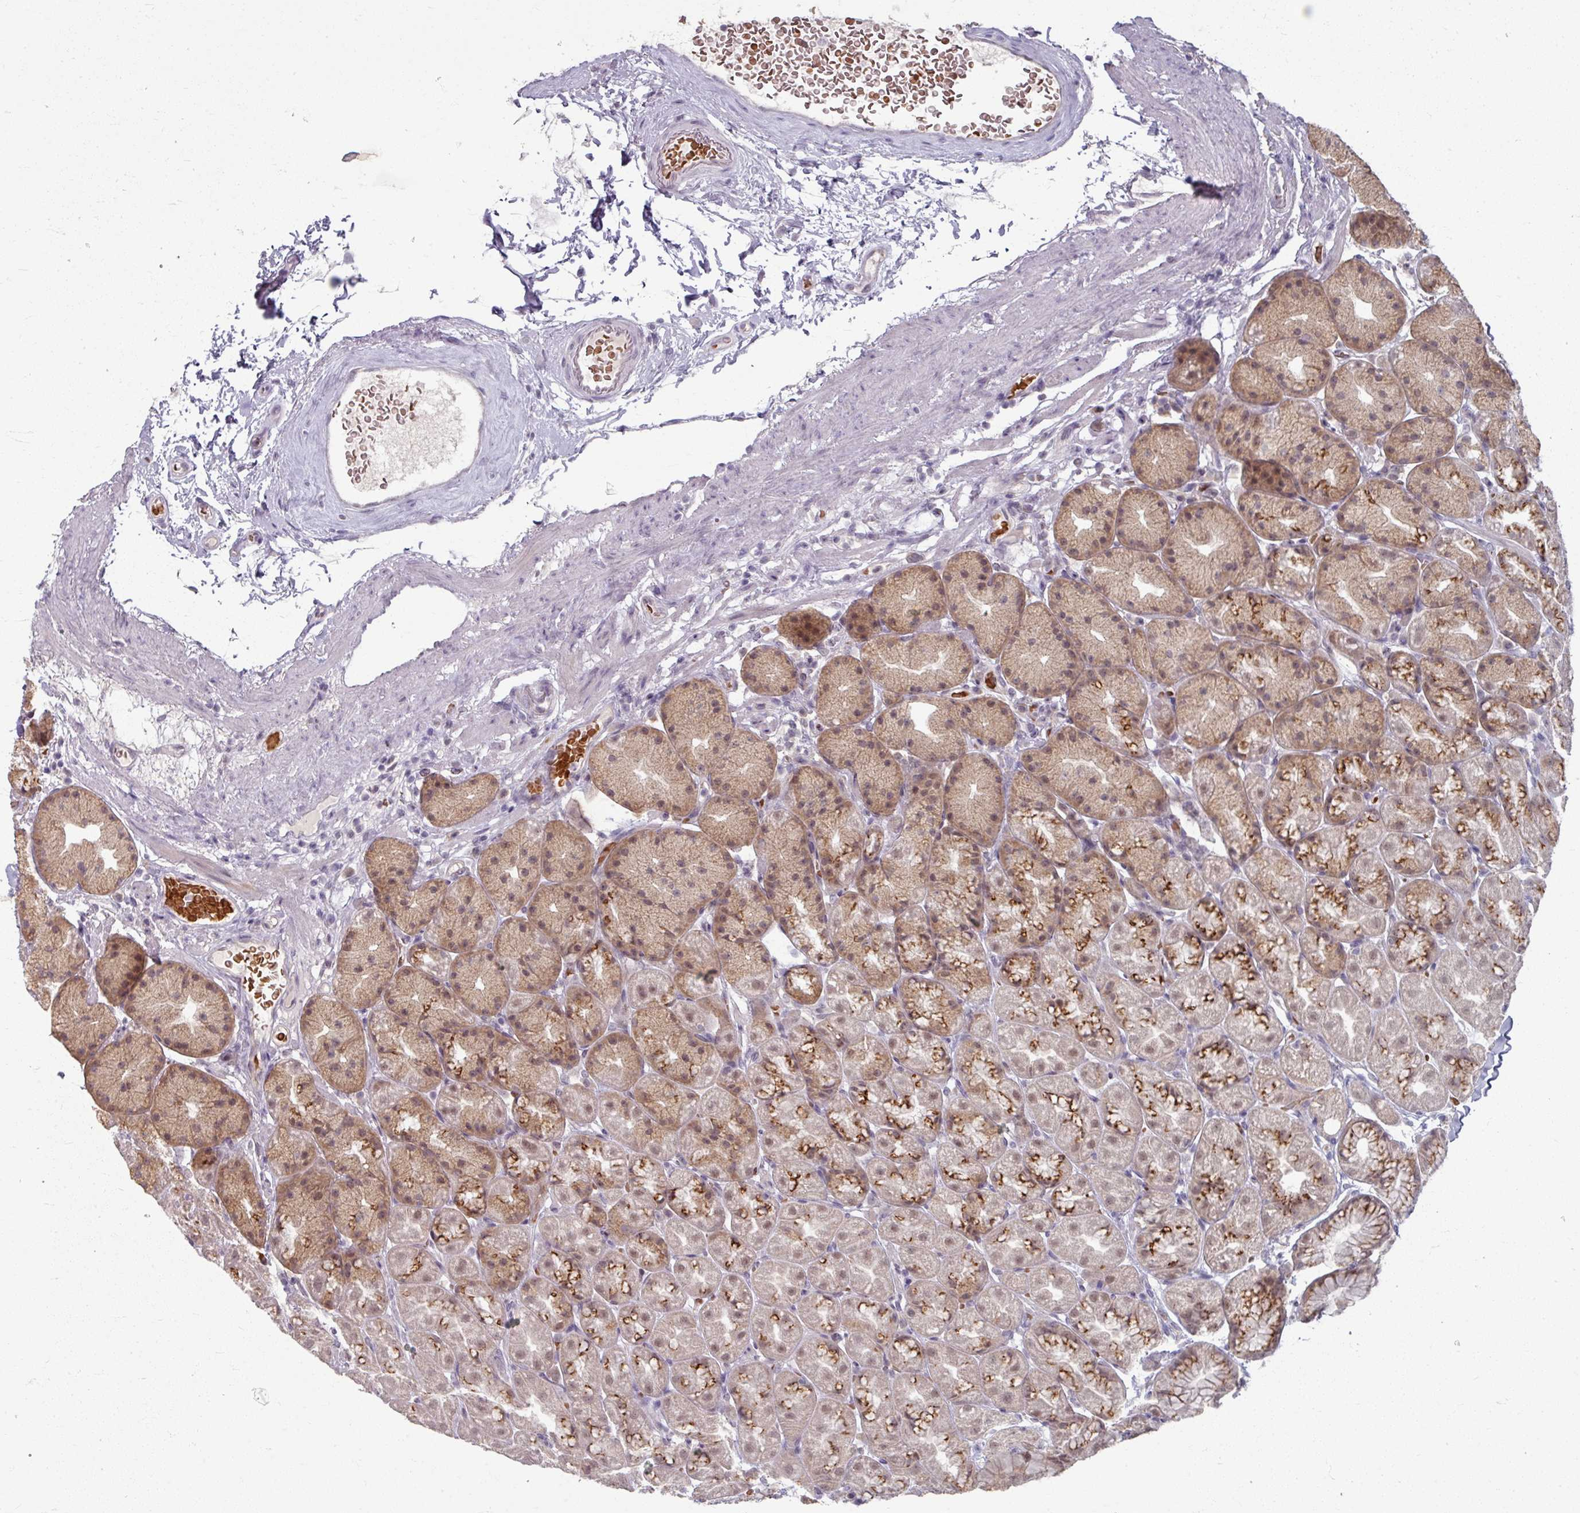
{"staining": {"intensity": "moderate", "quantity": "25%-75%", "location": "cytoplasmic/membranous"}, "tissue": "stomach", "cell_type": "Glandular cells", "image_type": "normal", "snomed": [{"axis": "morphology", "description": "Normal tissue, NOS"}, {"axis": "topography", "description": "Stomach, lower"}], "caption": "Immunohistochemistry (IHC) (DAB (3,3'-diaminobenzidine)) staining of normal human stomach demonstrates moderate cytoplasmic/membranous protein expression in approximately 25%-75% of glandular cells. The protein is shown in brown color, while the nuclei are stained blue.", "gene": "KMT5C", "patient": {"sex": "male", "age": 67}}